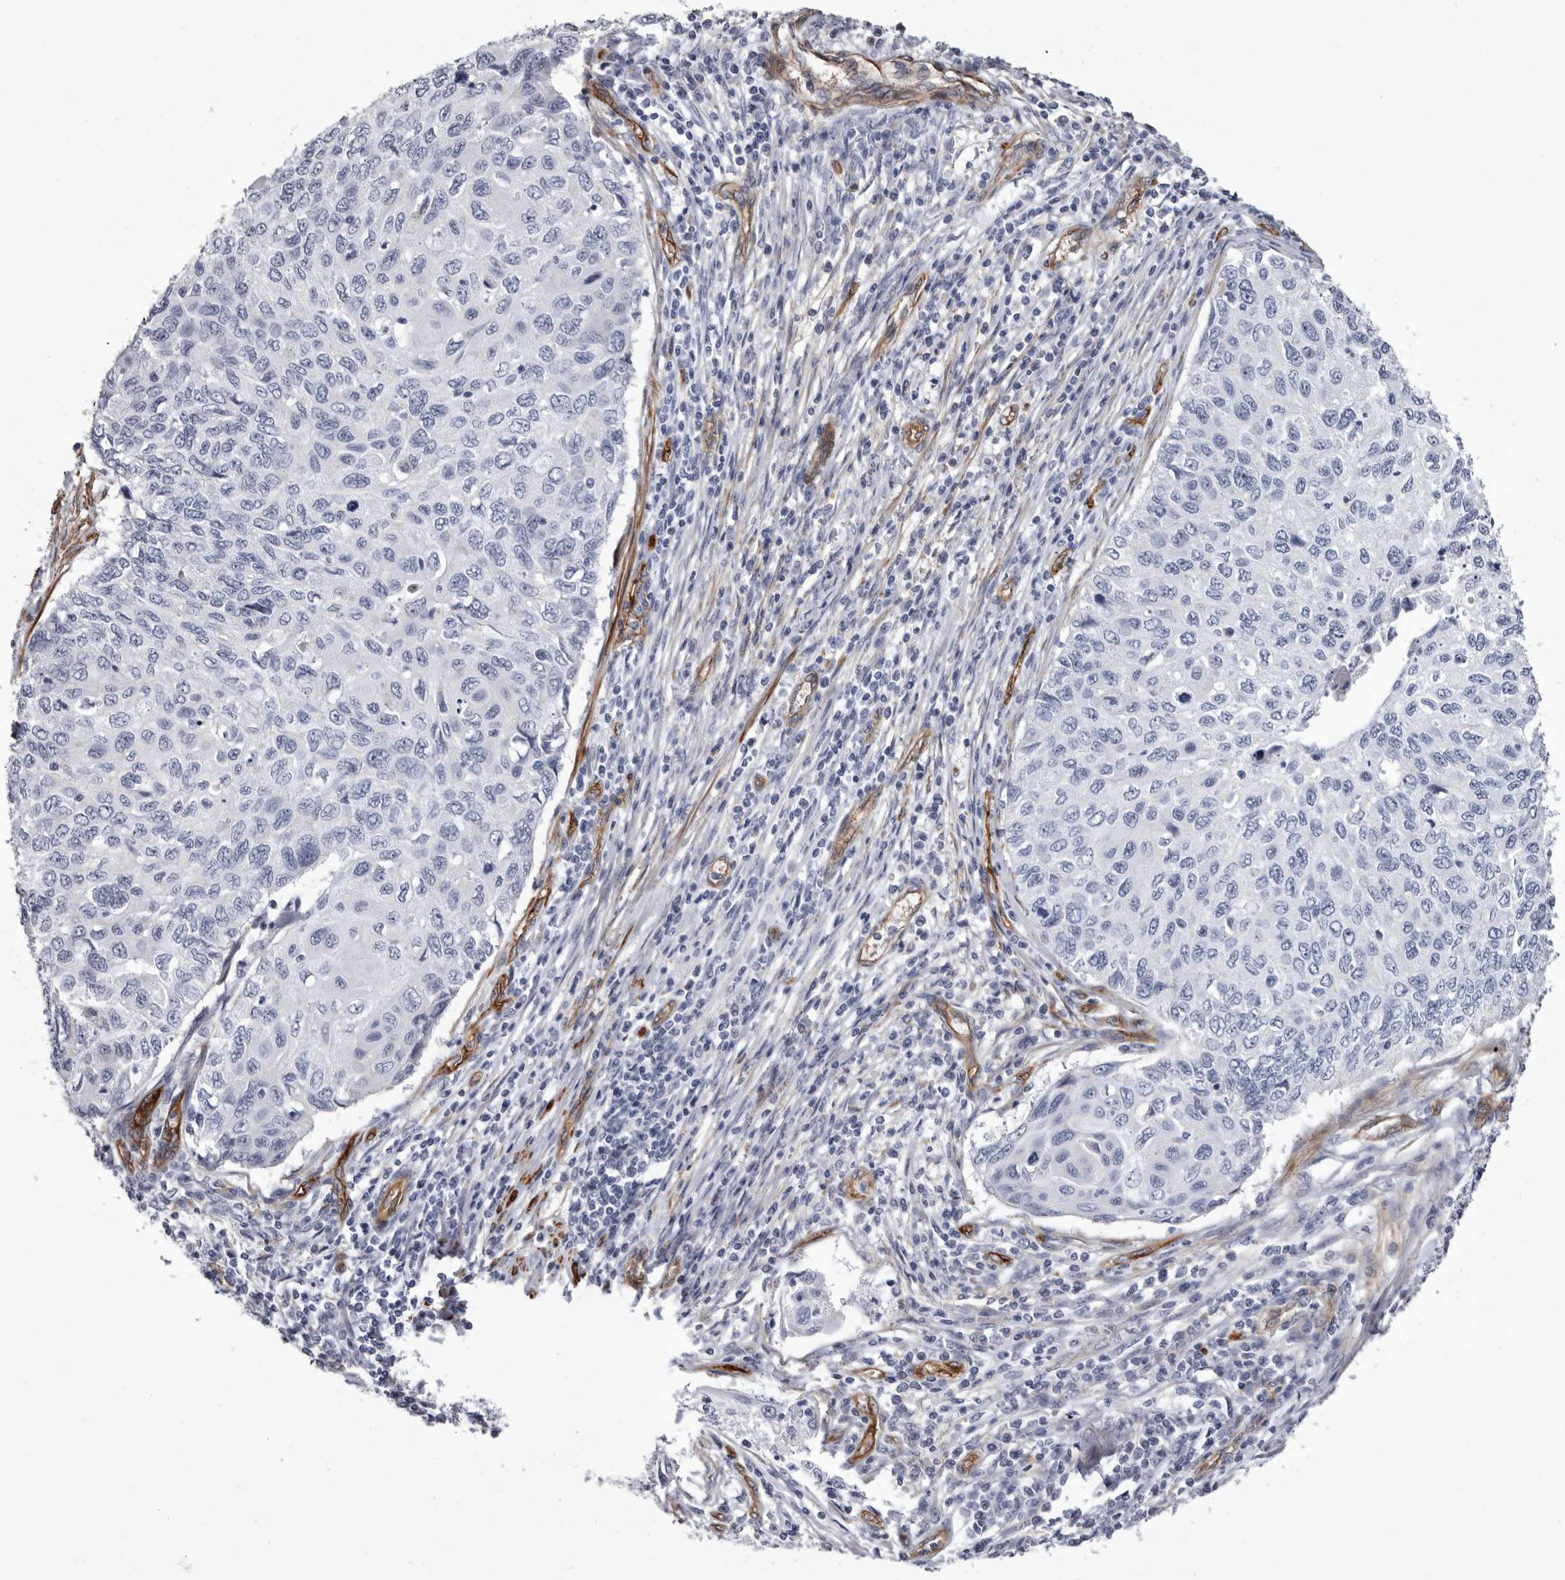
{"staining": {"intensity": "negative", "quantity": "none", "location": "none"}, "tissue": "cervical cancer", "cell_type": "Tumor cells", "image_type": "cancer", "snomed": [{"axis": "morphology", "description": "Squamous cell carcinoma, NOS"}, {"axis": "topography", "description": "Cervix"}], "caption": "The micrograph reveals no significant expression in tumor cells of cervical squamous cell carcinoma. Nuclei are stained in blue.", "gene": "ADGRL4", "patient": {"sex": "female", "age": 70}}